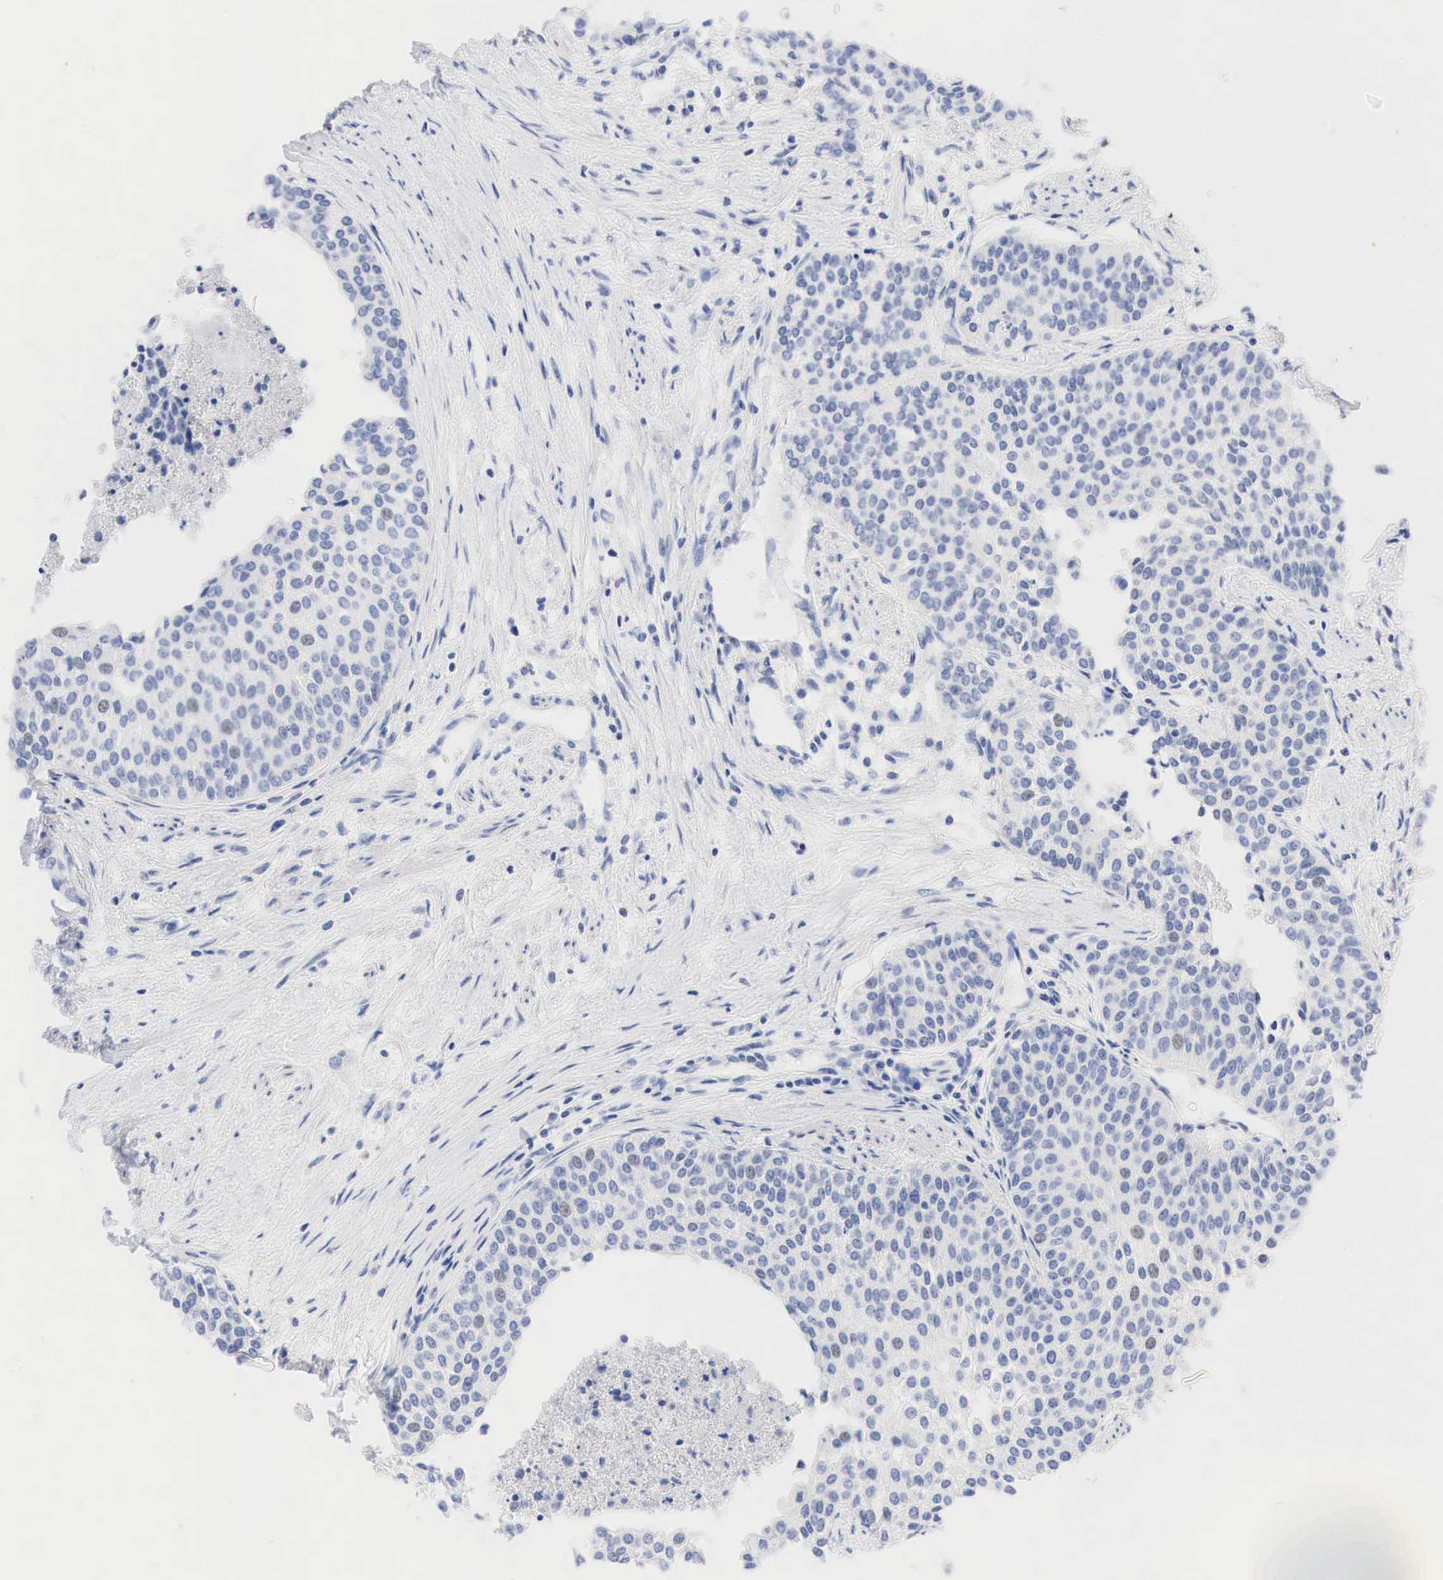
{"staining": {"intensity": "weak", "quantity": "<25%", "location": "nuclear"}, "tissue": "urothelial cancer", "cell_type": "Tumor cells", "image_type": "cancer", "snomed": [{"axis": "morphology", "description": "Urothelial carcinoma, Low grade"}, {"axis": "topography", "description": "Urinary bladder"}], "caption": "Histopathology image shows no protein expression in tumor cells of low-grade urothelial carcinoma tissue.", "gene": "NKX2-1", "patient": {"sex": "female", "age": 73}}